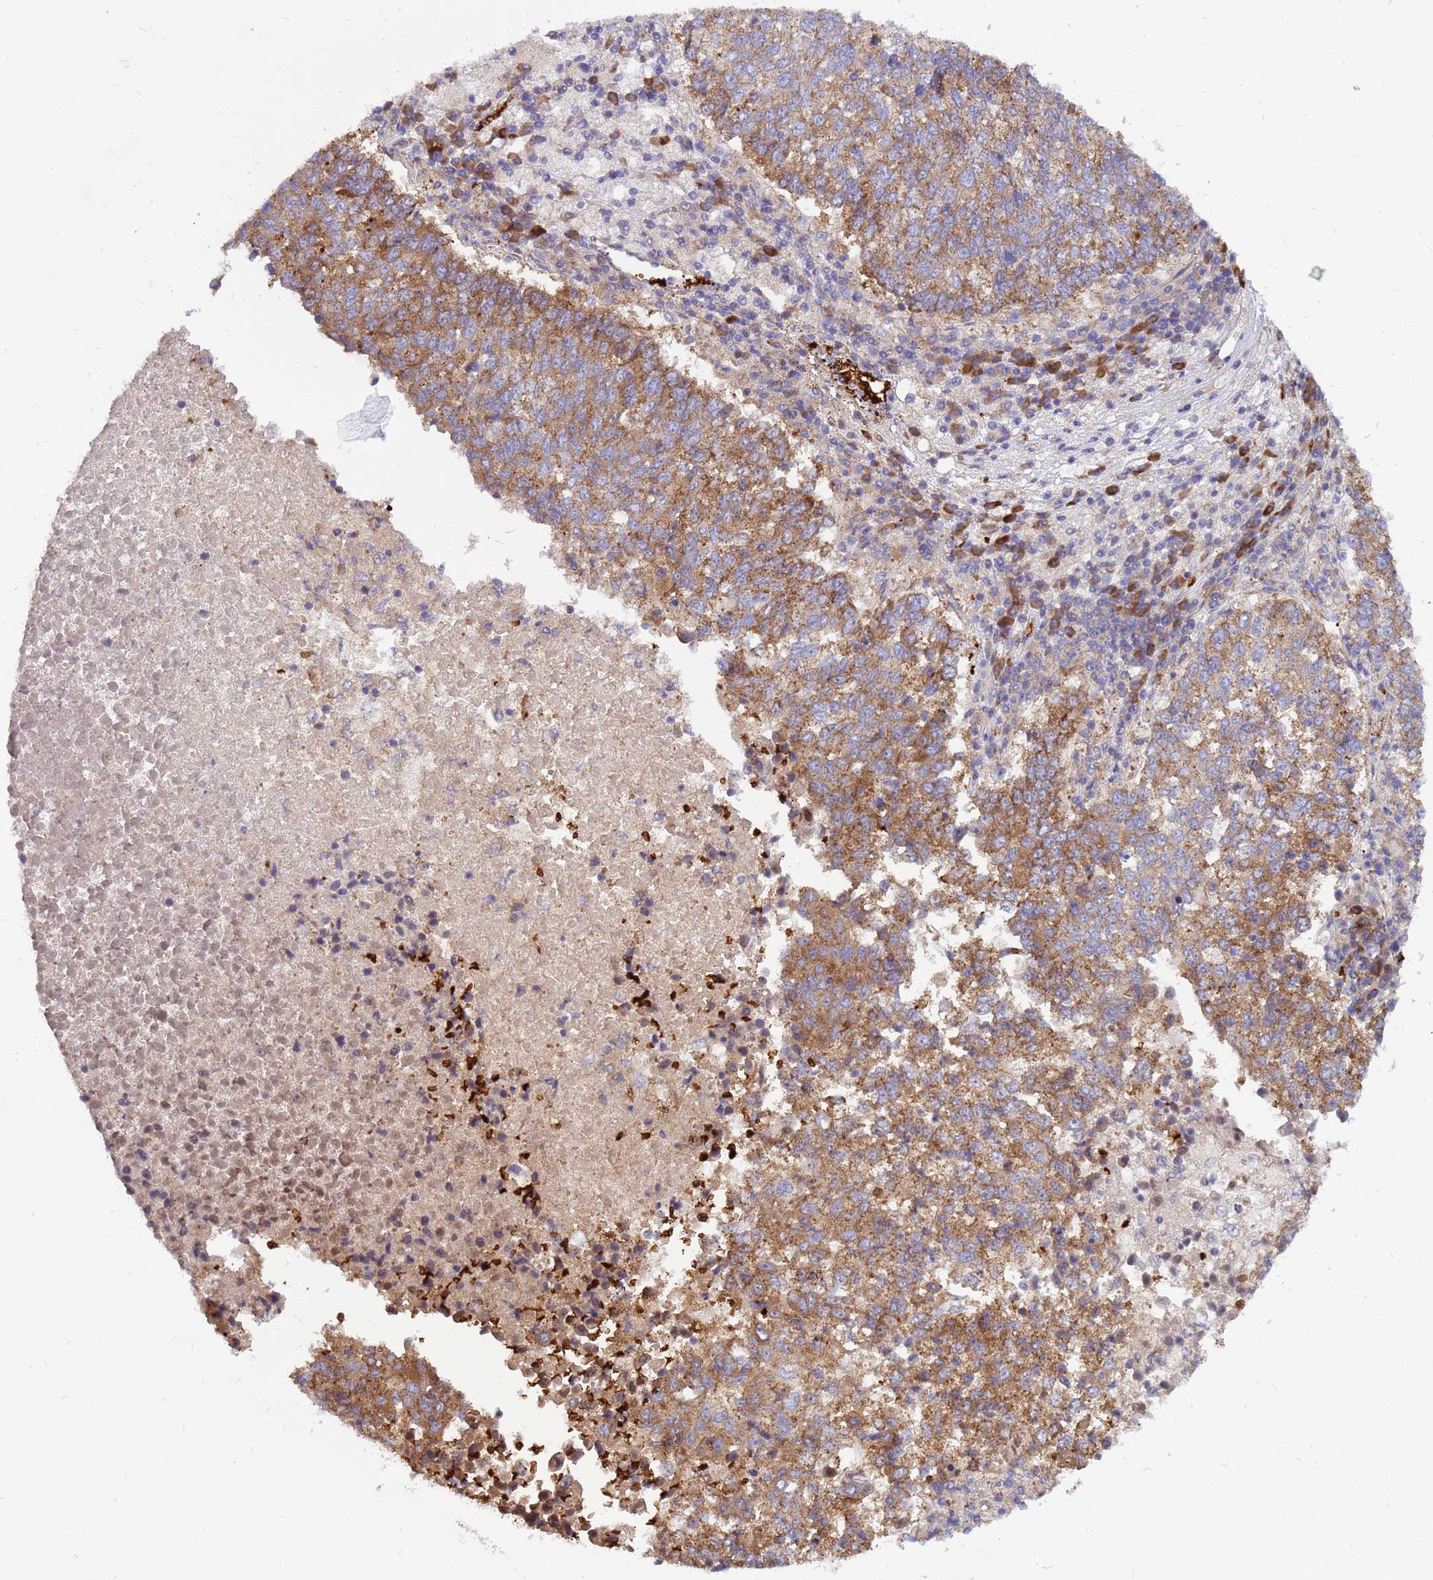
{"staining": {"intensity": "moderate", "quantity": ">75%", "location": "cytoplasmic/membranous"}, "tissue": "lung cancer", "cell_type": "Tumor cells", "image_type": "cancer", "snomed": [{"axis": "morphology", "description": "Squamous cell carcinoma, NOS"}, {"axis": "topography", "description": "Lung"}], "caption": "IHC staining of lung cancer, which reveals medium levels of moderate cytoplasmic/membranous positivity in about >75% of tumor cells indicating moderate cytoplasmic/membranous protein staining. The staining was performed using DAB (3,3'-diaminobenzidine) (brown) for protein detection and nuclei were counterstained in hematoxylin (blue).", "gene": "ZNF669", "patient": {"sex": "male", "age": 73}}